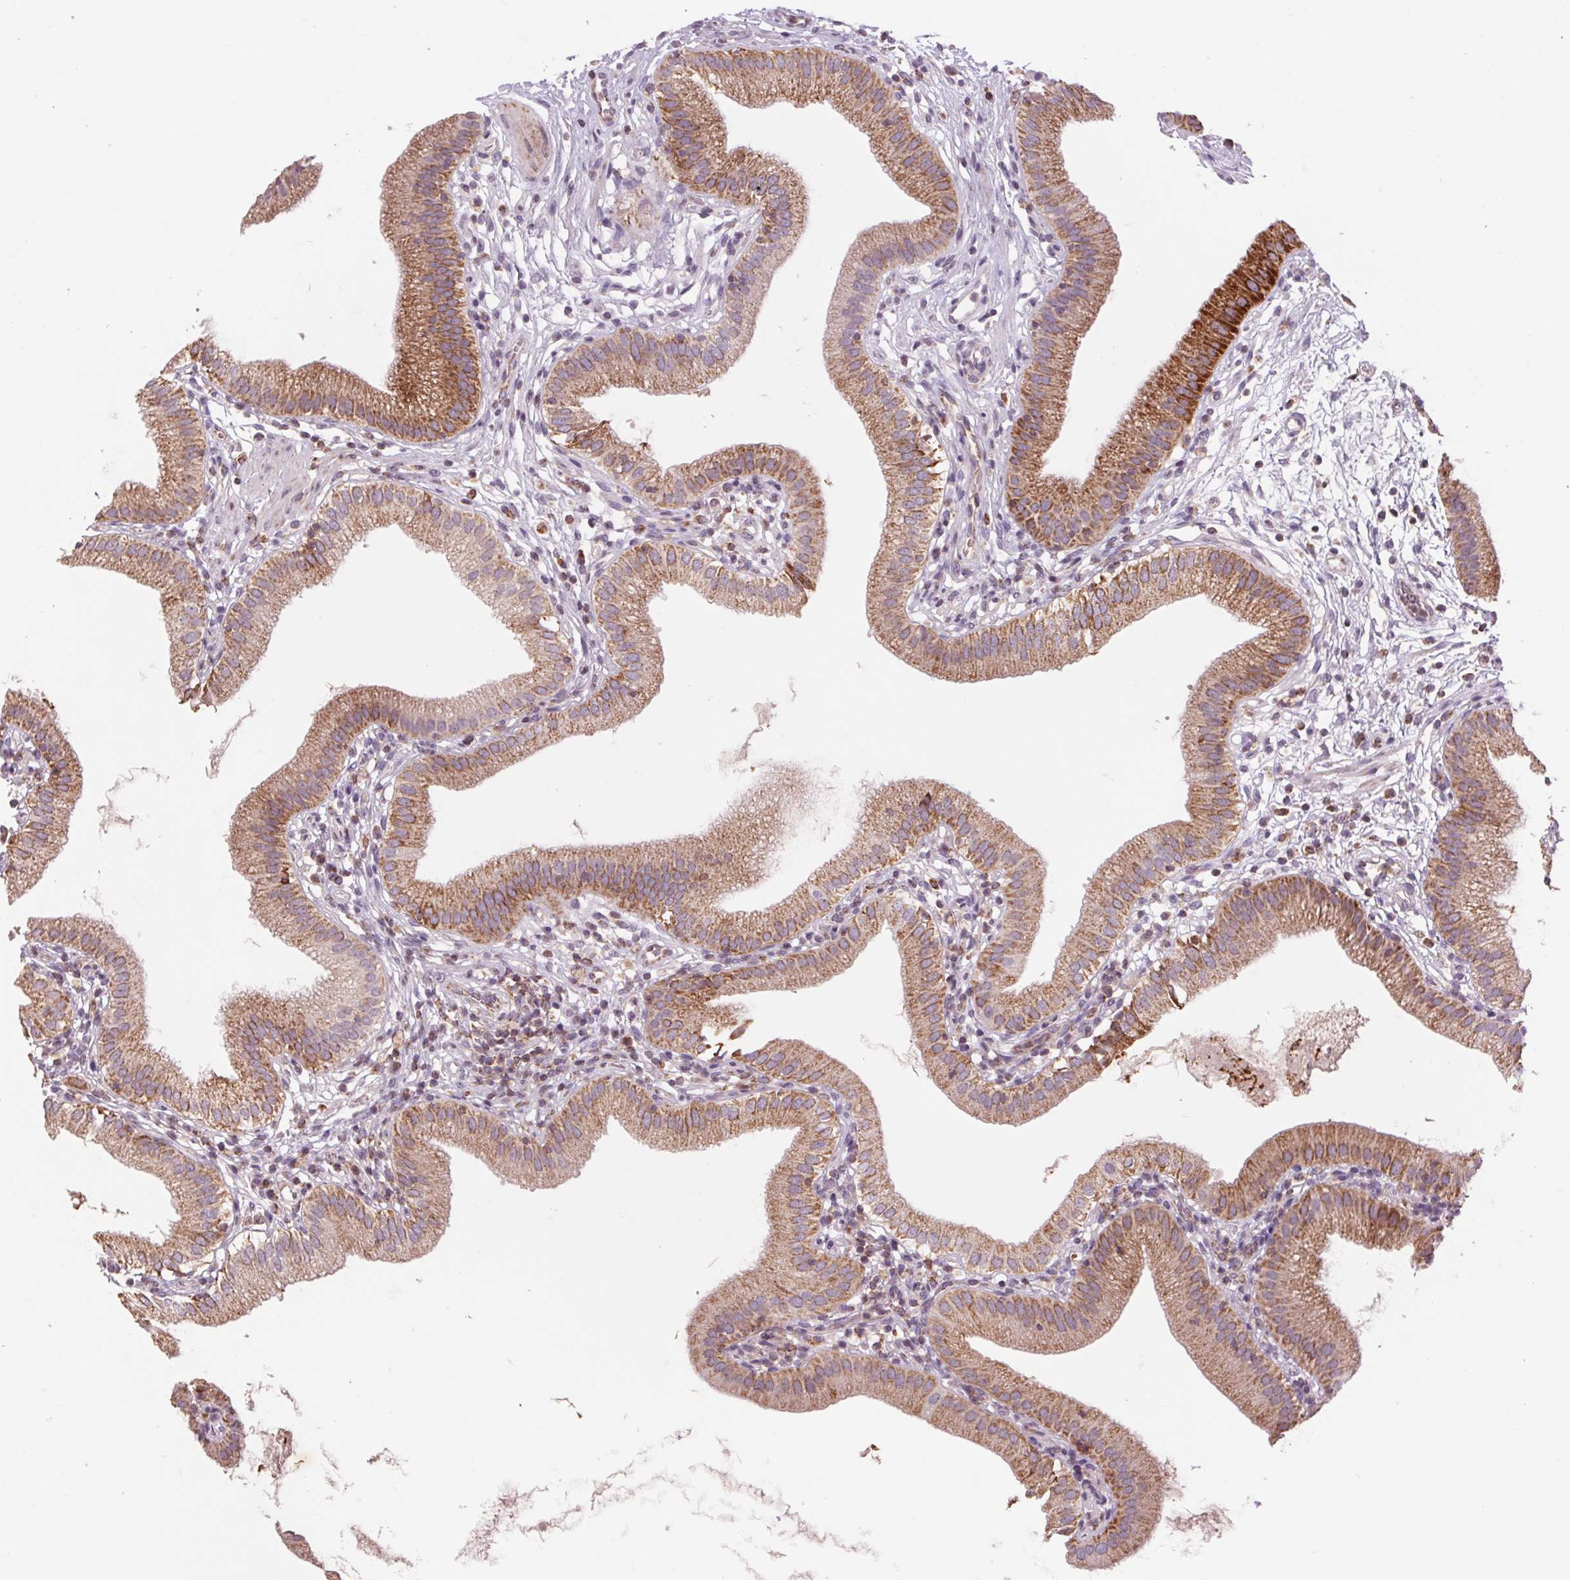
{"staining": {"intensity": "moderate", "quantity": ">75%", "location": "cytoplasmic/membranous"}, "tissue": "gallbladder", "cell_type": "Glandular cells", "image_type": "normal", "snomed": [{"axis": "morphology", "description": "Normal tissue, NOS"}, {"axis": "topography", "description": "Gallbladder"}], "caption": "High-magnification brightfield microscopy of benign gallbladder stained with DAB (brown) and counterstained with hematoxylin (blue). glandular cells exhibit moderate cytoplasmic/membranous expression is identified in about>75% of cells.", "gene": "COX6A1", "patient": {"sex": "female", "age": 65}}